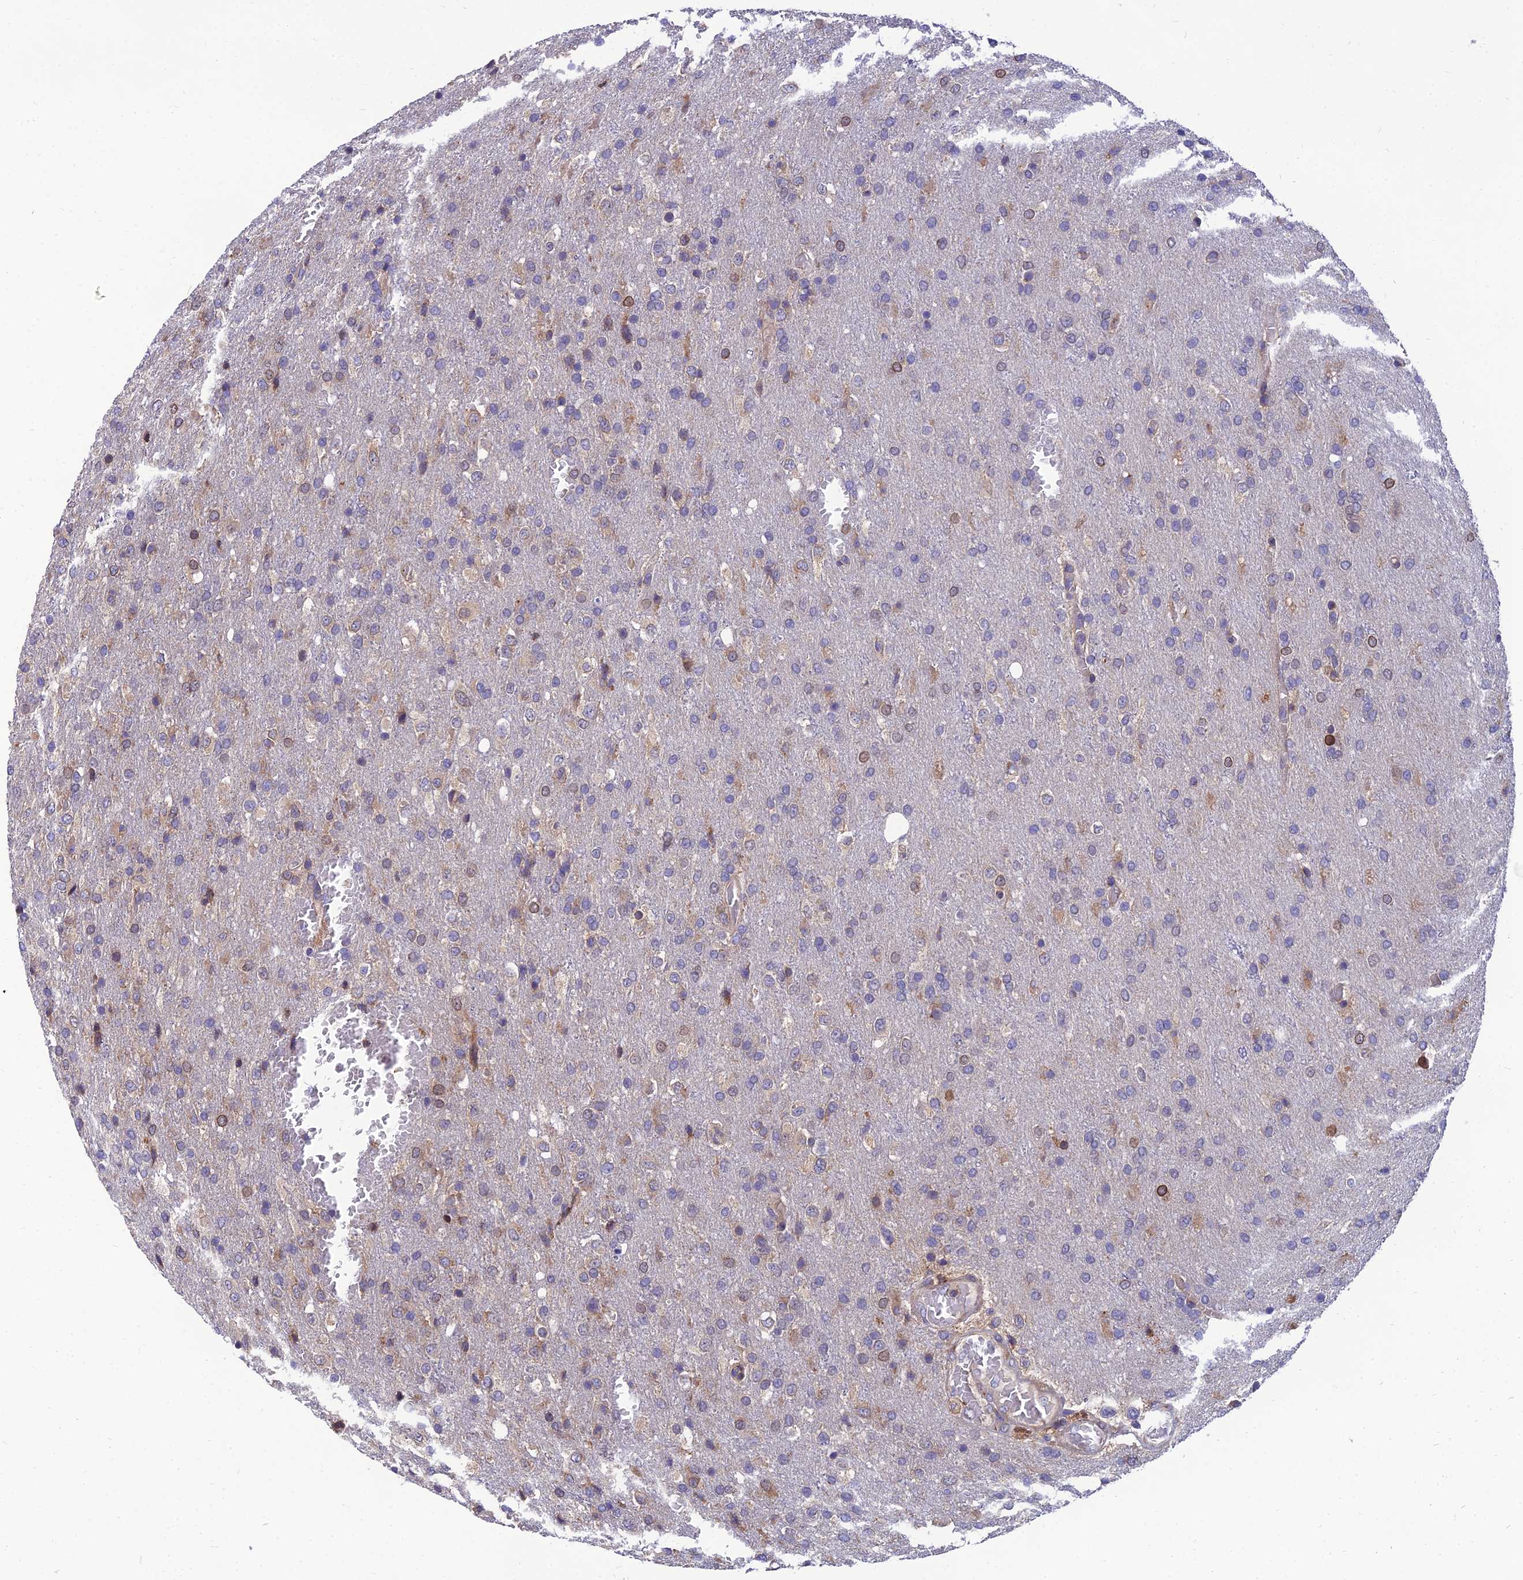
{"staining": {"intensity": "weak", "quantity": "<25%", "location": "cytoplasmic/membranous"}, "tissue": "glioma", "cell_type": "Tumor cells", "image_type": "cancer", "snomed": [{"axis": "morphology", "description": "Glioma, malignant, High grade"}, {"axis": "topography", "description": "Brain"}], "caption": "This image is of malignant high-grade glioma stained with IHC to label a protein in brown with the nuclei are counter-stained blue. There is no staining in tumor cells.", "gene": "UMAD1", "patient": {"sex": "female", "age": 74}}